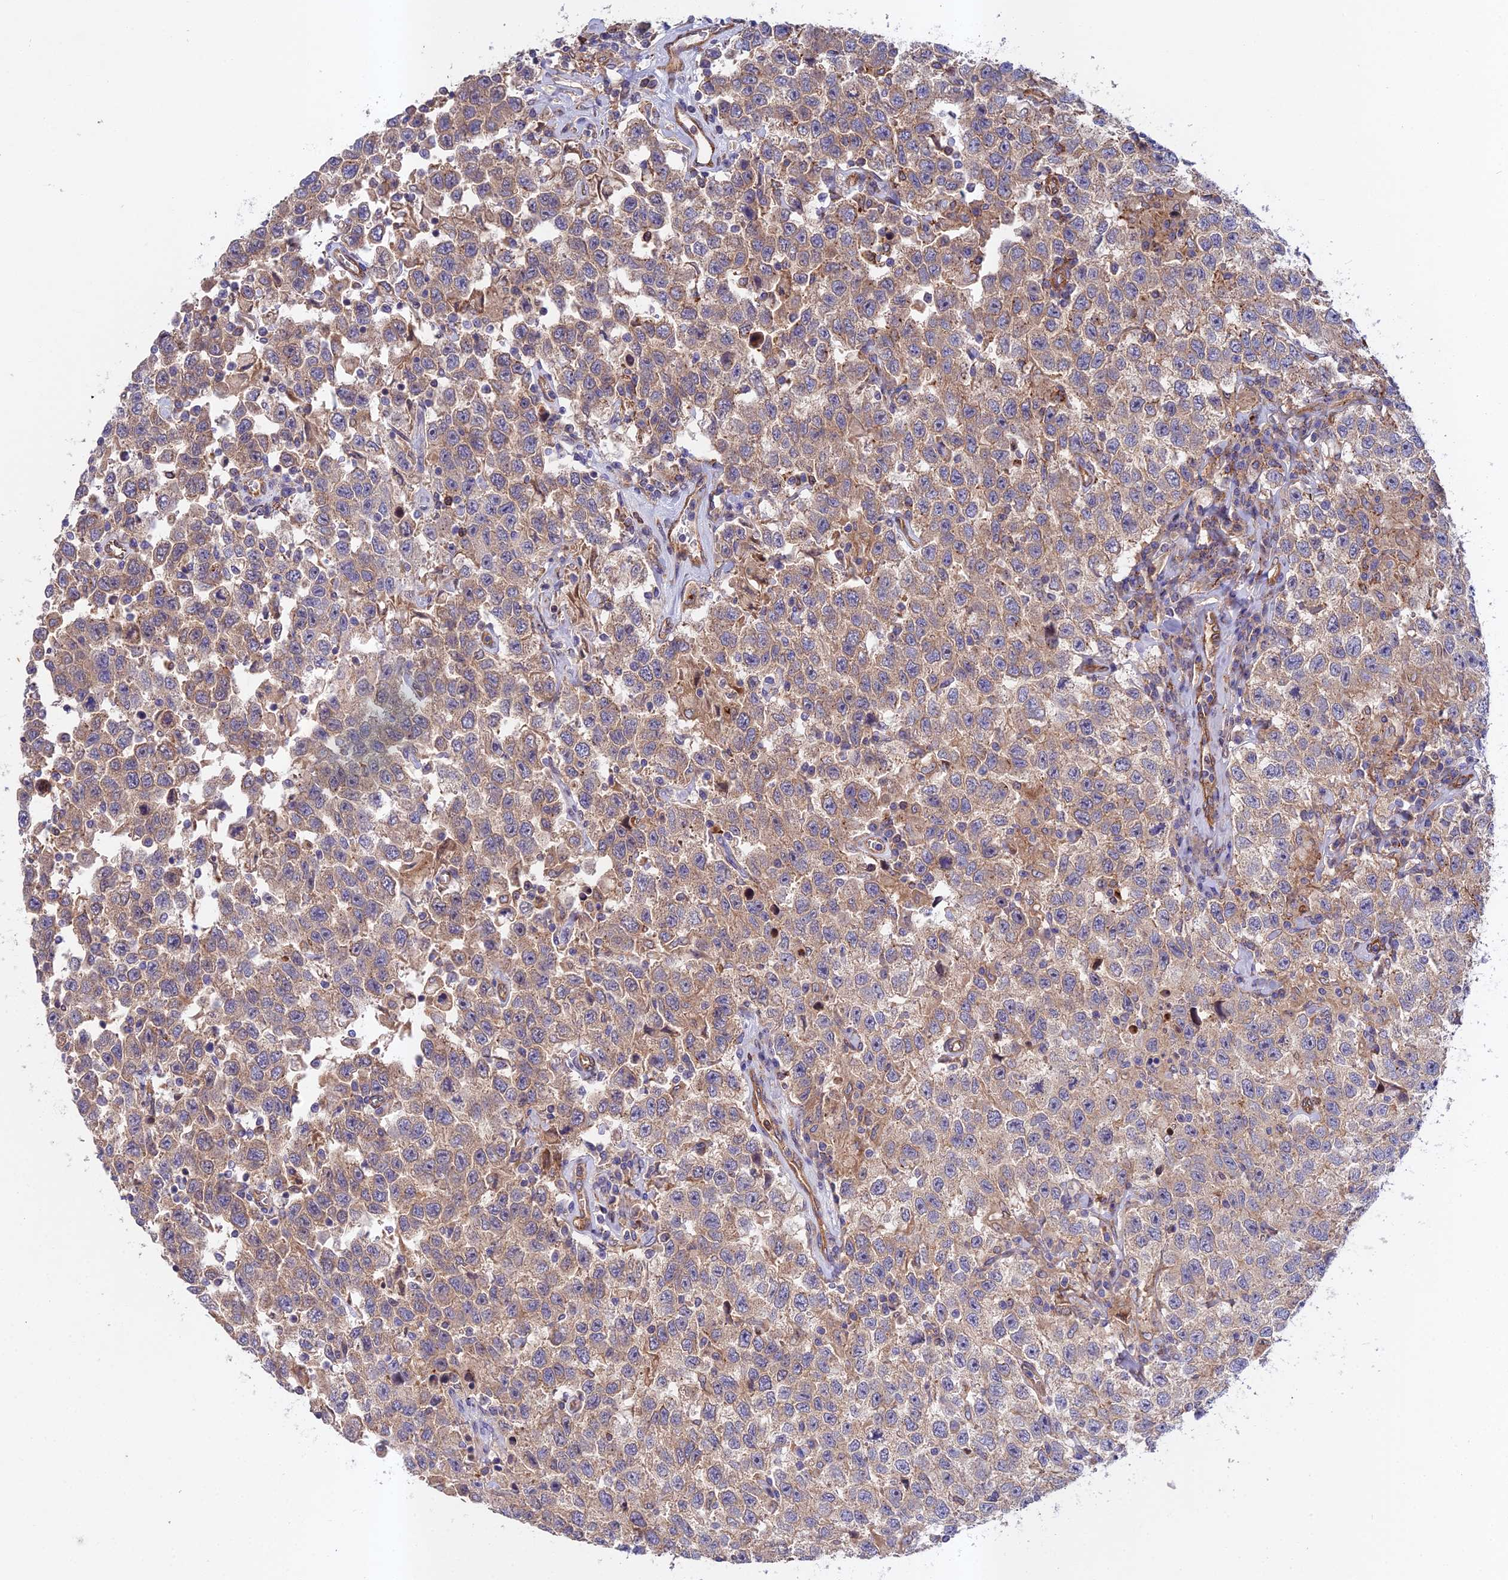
{"staining": {"intensity": "moderate", "quantity": ">75%", "location": "cytoplasmic/membranous"}, "tissue": "testis cancer", "cell_type": "Tumor cells", "image_type": "cancer", "snomed": [{"axis": "morphology", "description": "Seminoma, NOS"}, {"axis": "topography", "description": "Testis"}], "caption": "A high-resolution micrograph shows immunohistochemistry (IHC) staining of seminoma (testis), which exhibits moderate cytoplasmic/membranous expression in about >75% of tumor cells.", "gene": "RALGAPA2", "patient": {"sex": "male", "age": 41}}